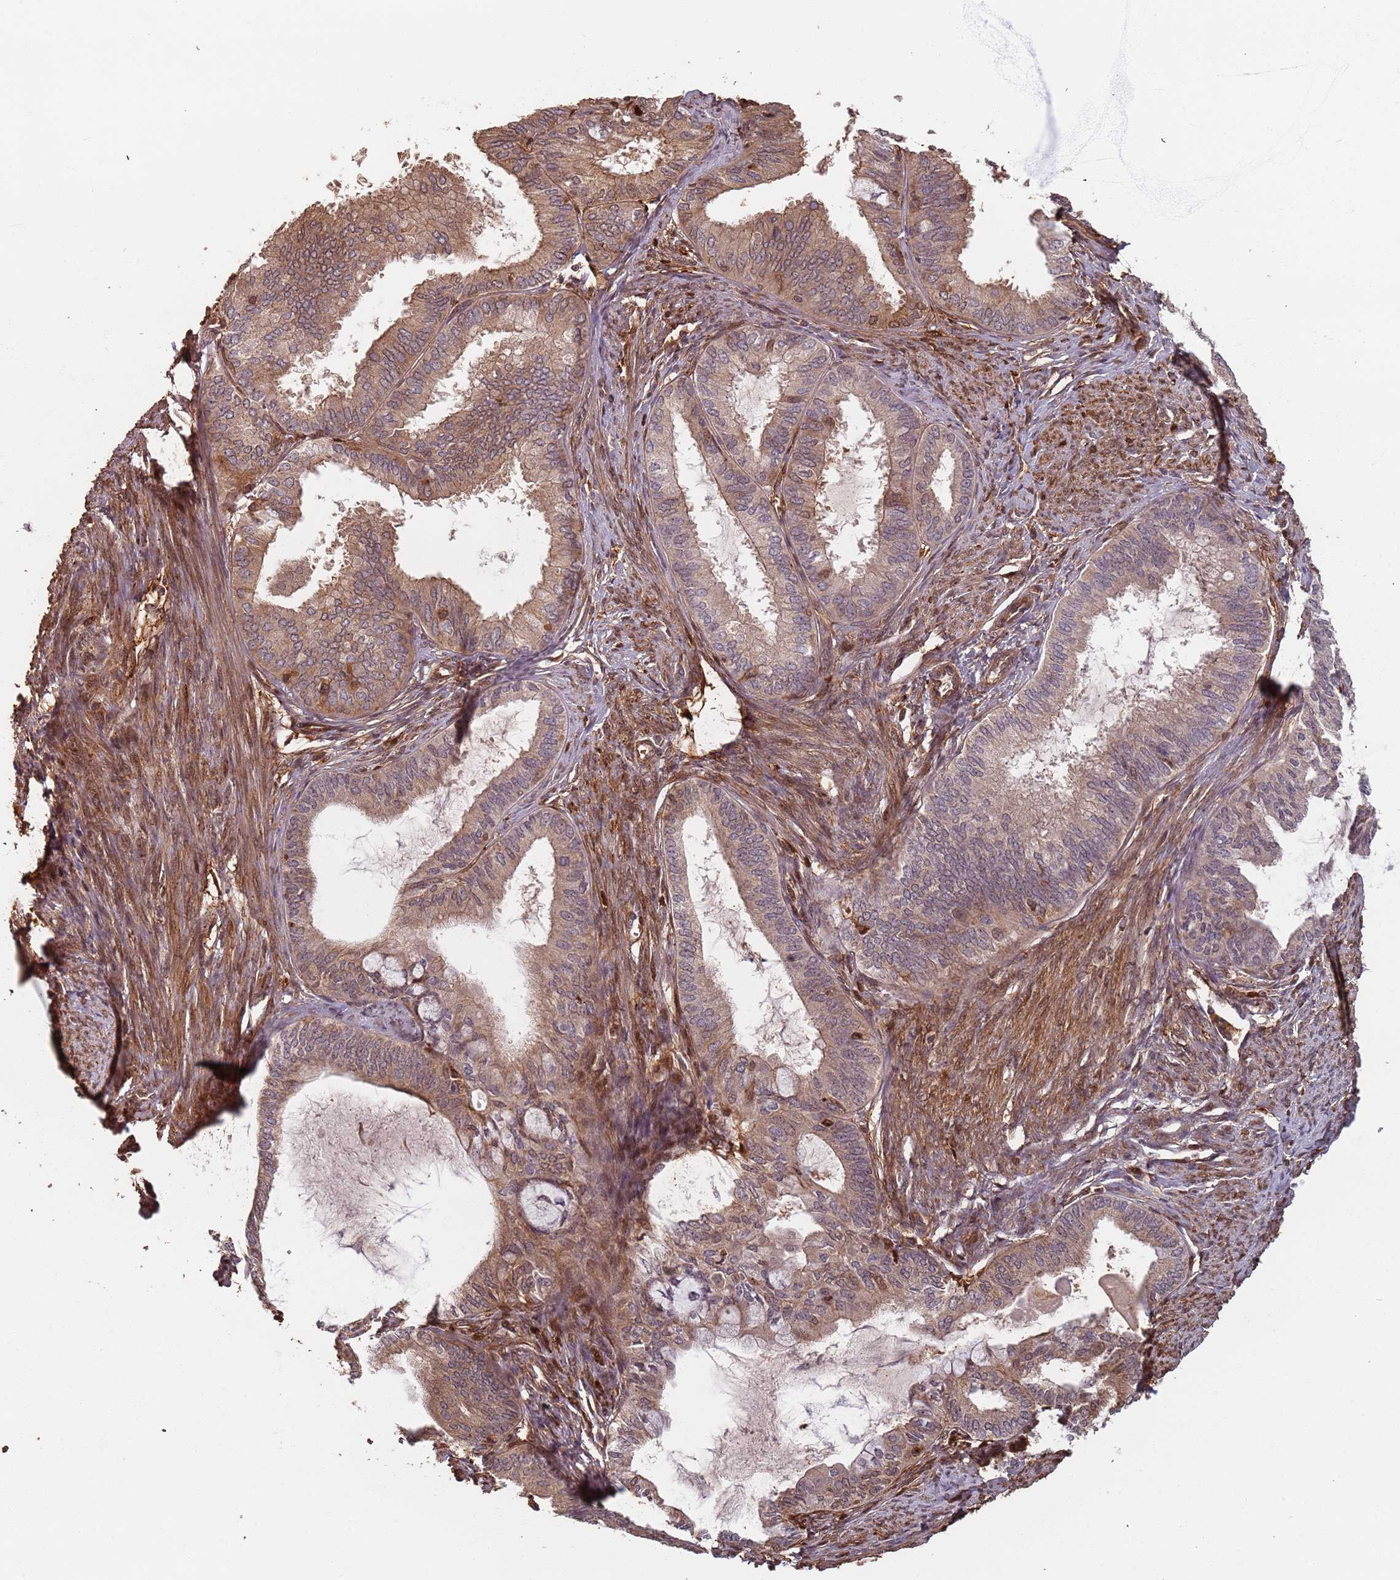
{"staining": {"intensity": "weak", "quantity": "25%-75%", "location": "cytoplasmic/membranous,nuclear"}, "tissue": "endometrial cancer", "cell_type": "Tumor cells", "image_type": "cancer", "snomed": [{"axis": "morphology", "description": "Adenocarcinoma, NOS"}, {"axis": "topography", "description": "Endometrium"}], "caption": "A micrograph showing weak cytoplasmic/membranous and nuclear staining in approximately 25%-75% of tumor cells in endometrial cancer, as visualized by brown immunohistochemical staining.", "gene": "SDCCAG8", "patient": {"sex": "female", "age": 86}}